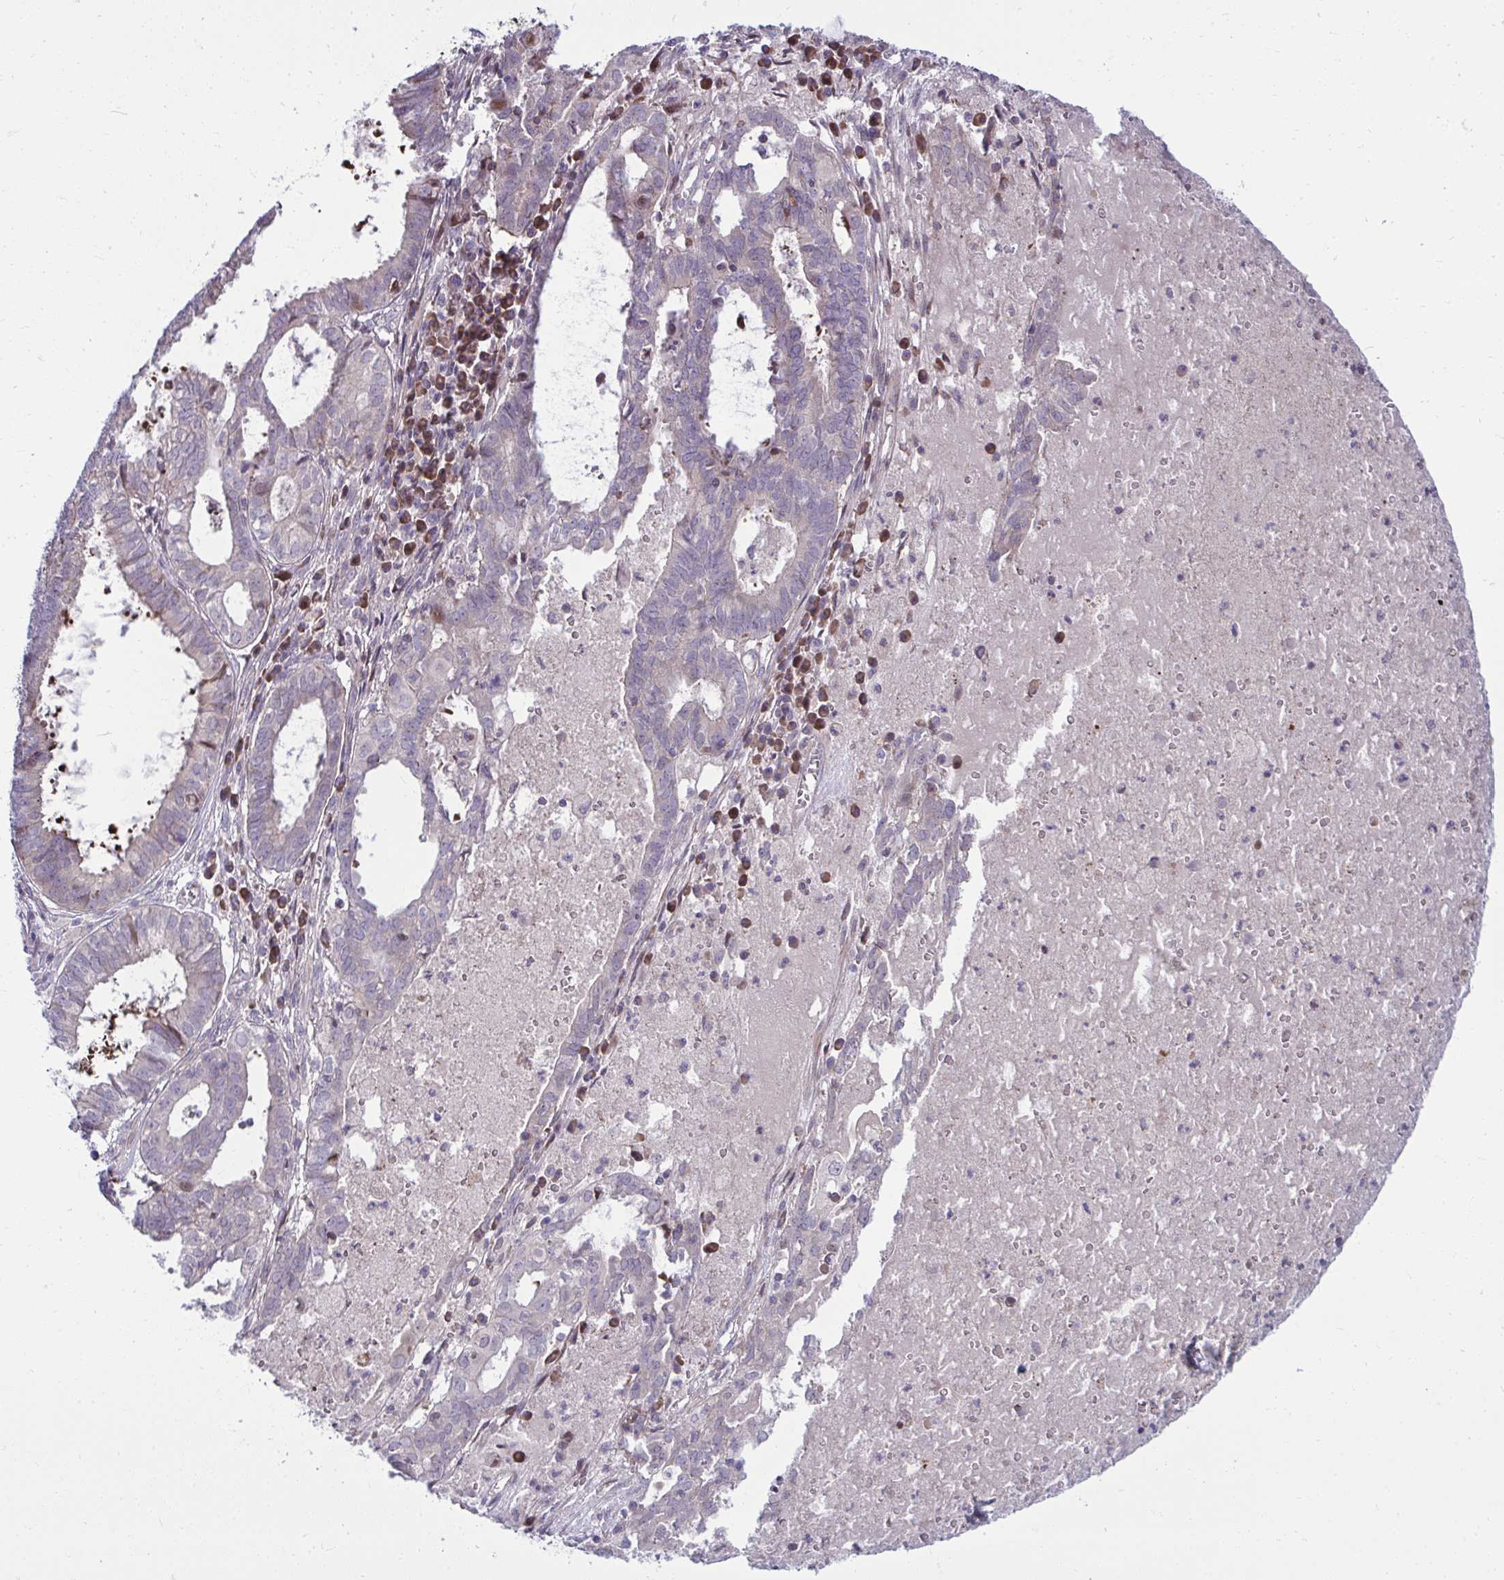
{"staining": {"intensity": "moderate", "quantity": "<25%", "location": "cytoplasmic/membranous"}, "tissue": "ovarian cancer", "cell_type": "Tumor cells", "image_type": "cancer", "snomed": [{"axis": "morphology", "description": "Carcinoma, endometroid"}, {"axis": "topography", "description": "Ovary"}], "caption": "Protein staining of endometroid carcinoma (ovarian) tissue displays moderate cytoplasmic/membranous positivity in approximately <25% of tumor cells.", "gene": "ZSCAN9", "patient": {"sex": "female", "age": 64}}